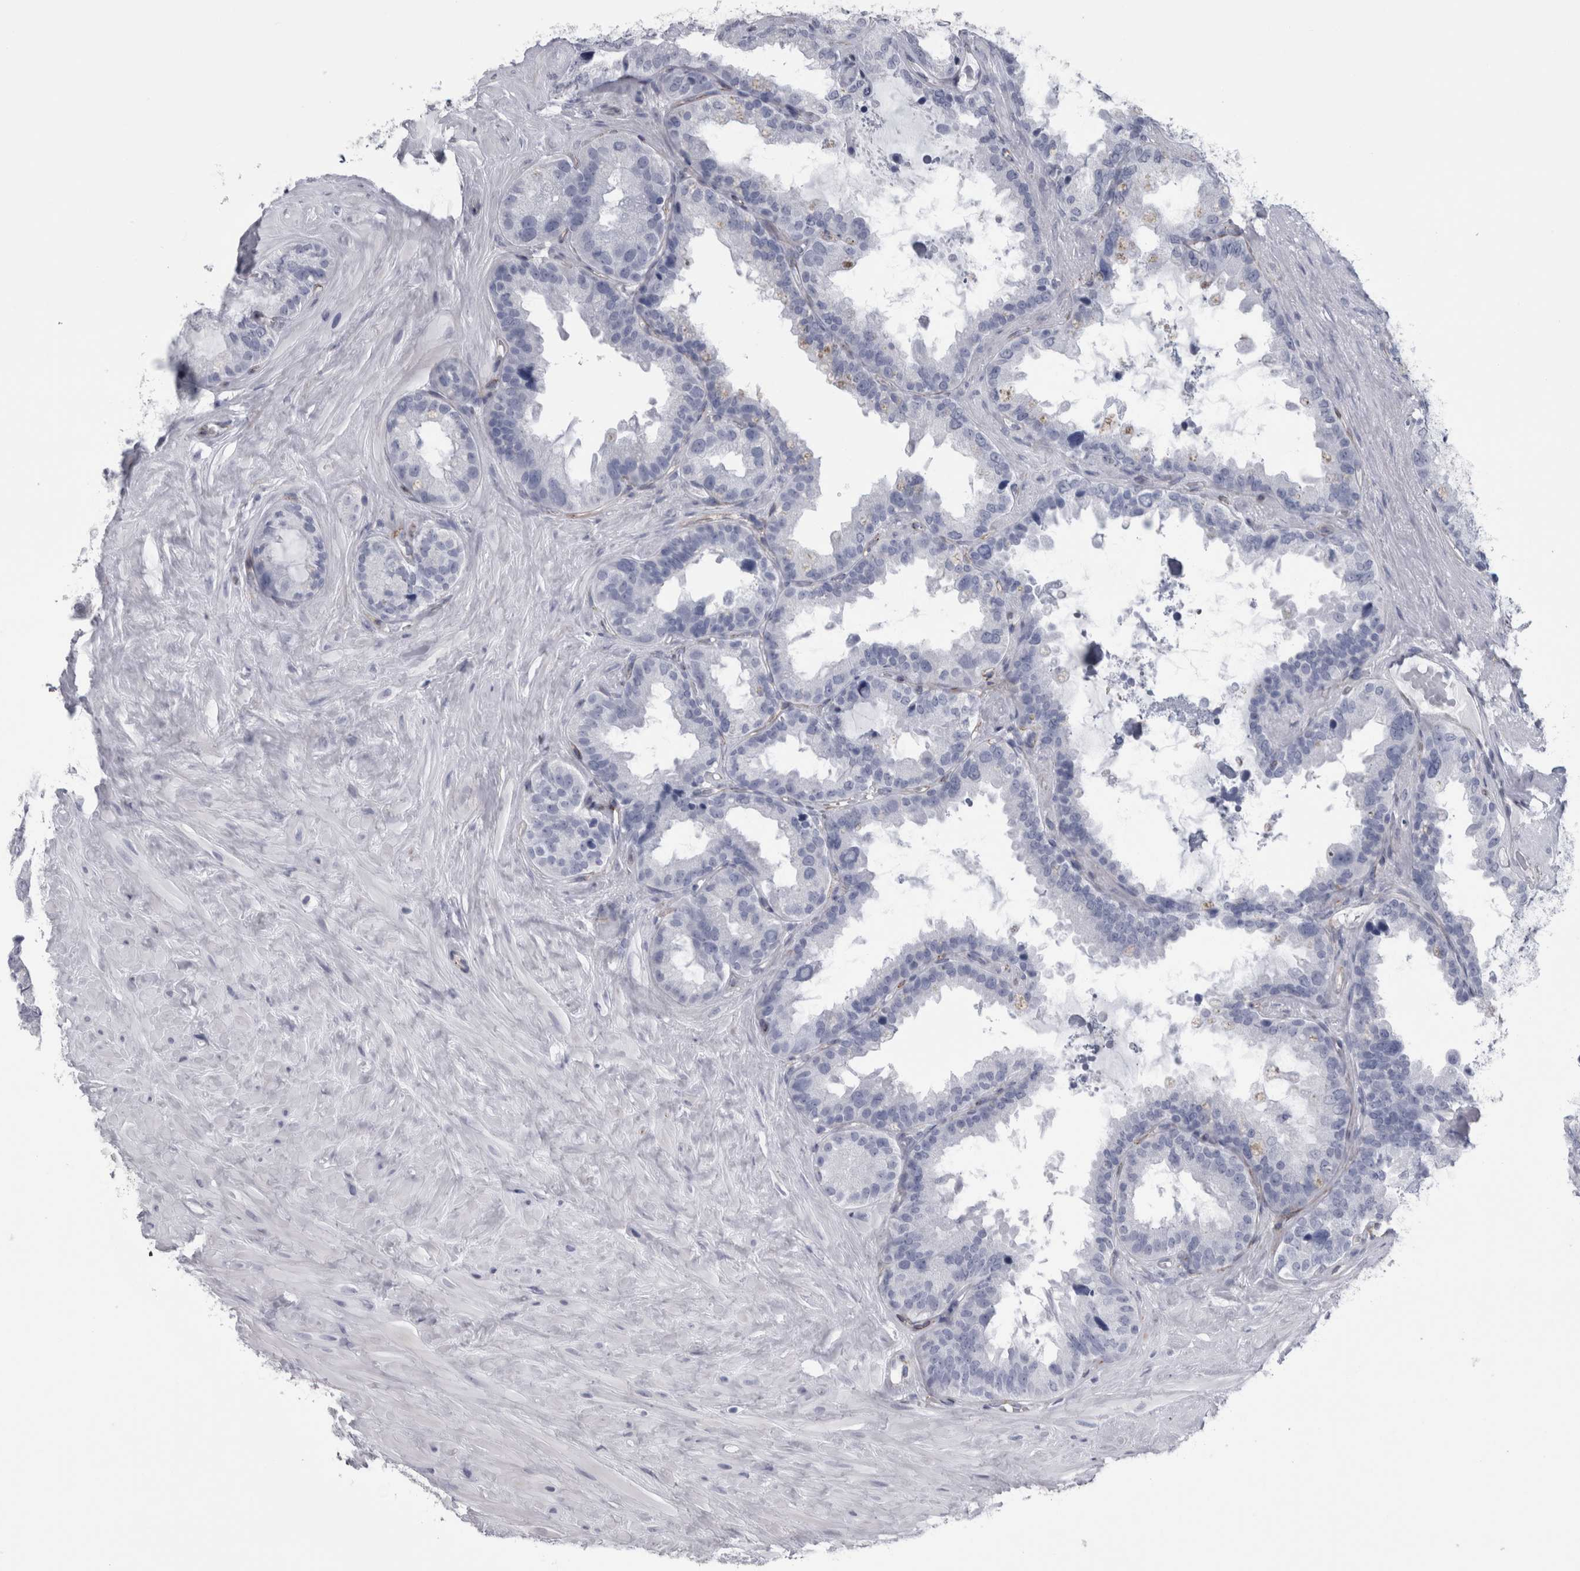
{"staining": {"intensity": "negative", "quantity": "none", "location": "none"}, "tissue": "seminal vesicle", "cell_type": "Glandular cells", "image_type": "normal", "snomed": [{"axis": "morphology", "description": "Normal tissue, NOS"}, {"axis": "topography", "description": "Seminal veicle"}], "caption": "High power microscopy image of an immunohistochemistry (IHC) image of unremarkable seminal vesicle, revealing no significant expression in glandular cells.", "gene": "VWDE", "patient": {"sex": "male", "age": 80}}